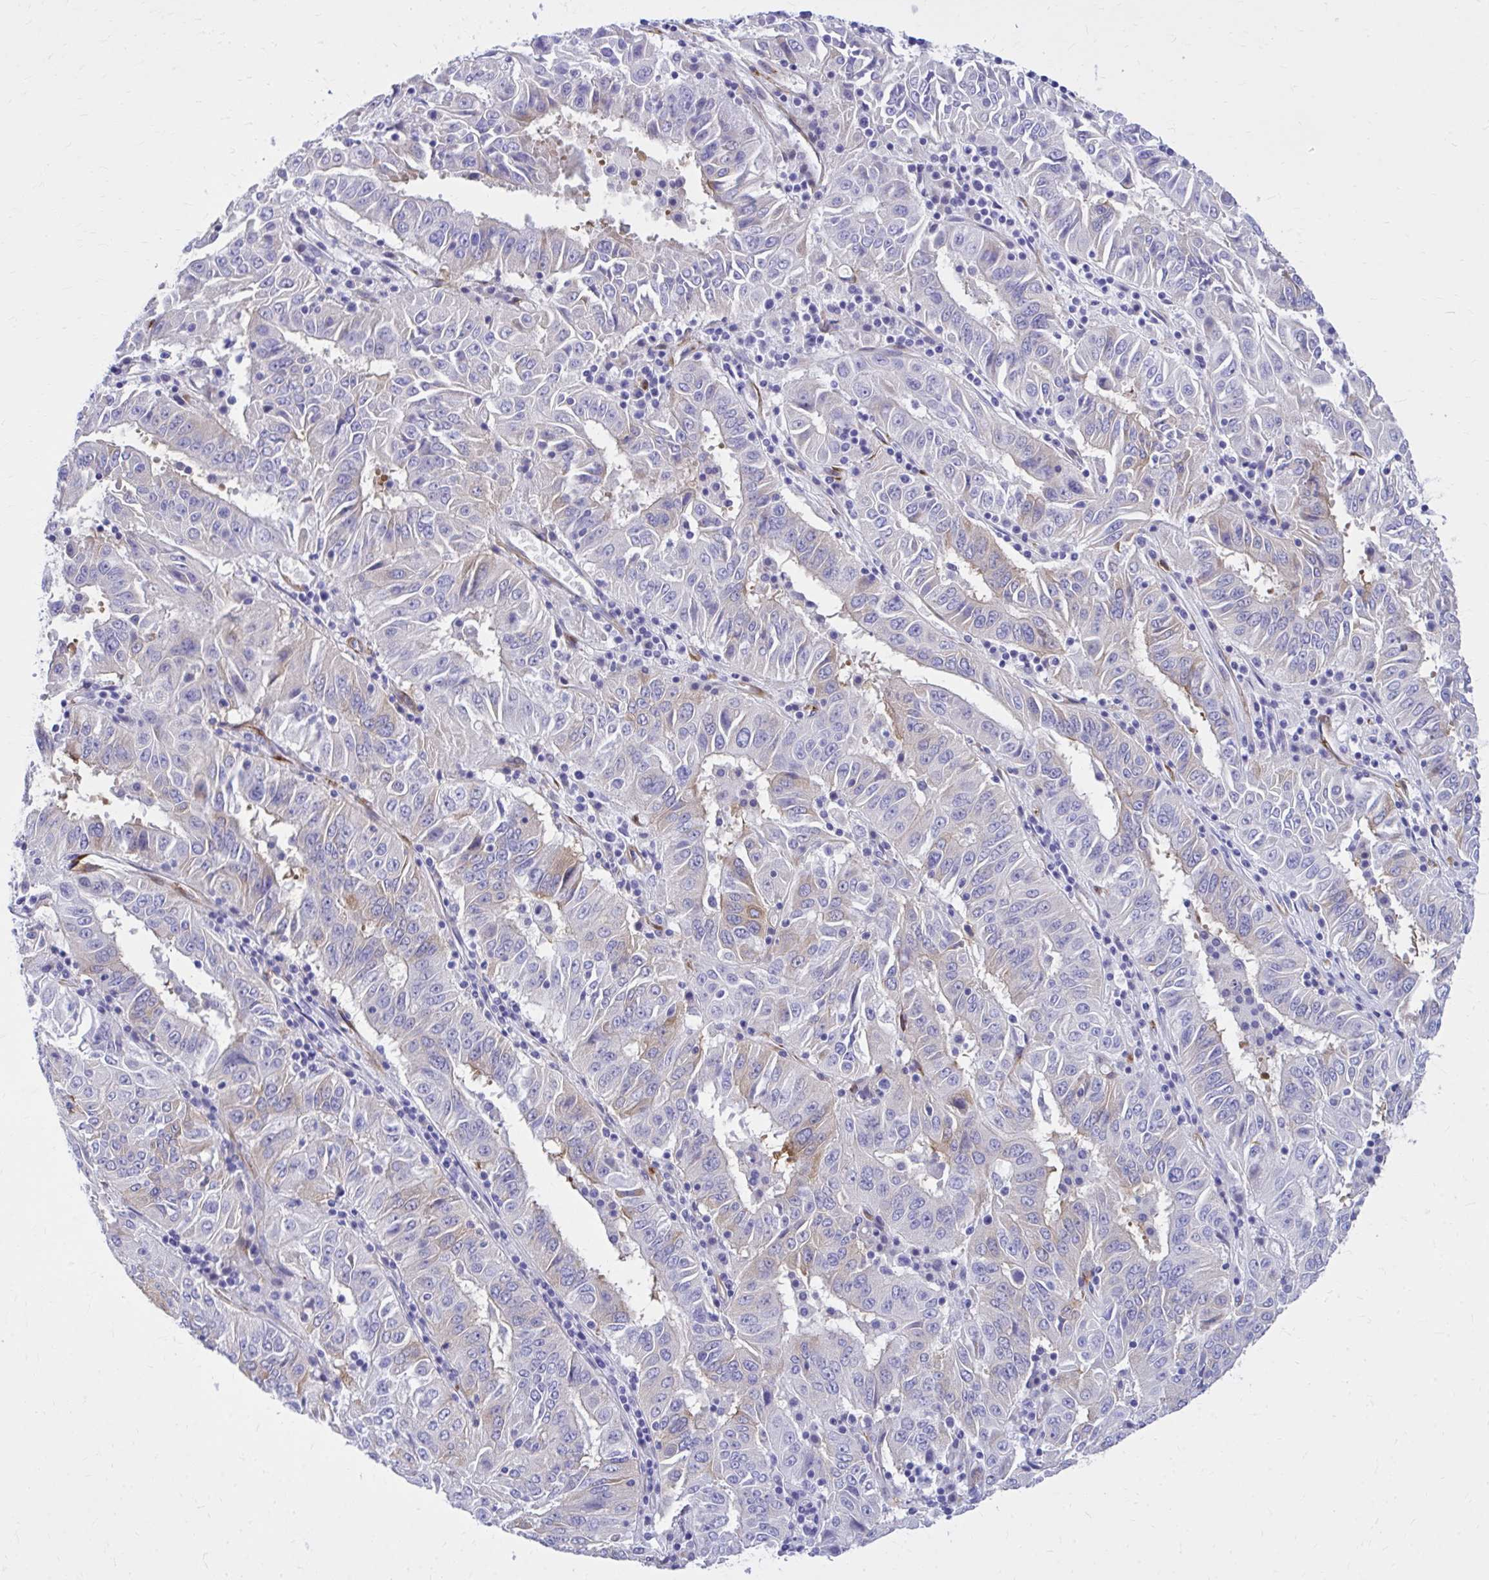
{"staining": {"intensity": "moderate", "quantity": "<25%", "location": "cytoplasmic/membranous"}, "tissue": "pancreatic cancer", "cell_type": "Tumor cells", "image_type": "cancer", "snomed": [{"axis": "morphology", "description": "Adenocarcinoma, NOS"}, {"axis": "topography", "description": "Pancreas"}], "caption": "Tumor cells reveal low levels of moderate cytoplasmic/membranous expression in about <25% of cells in human pancreatic cancer.", "gene": "EPB41L1", "patient": {"sex": "male", "age": 63}}